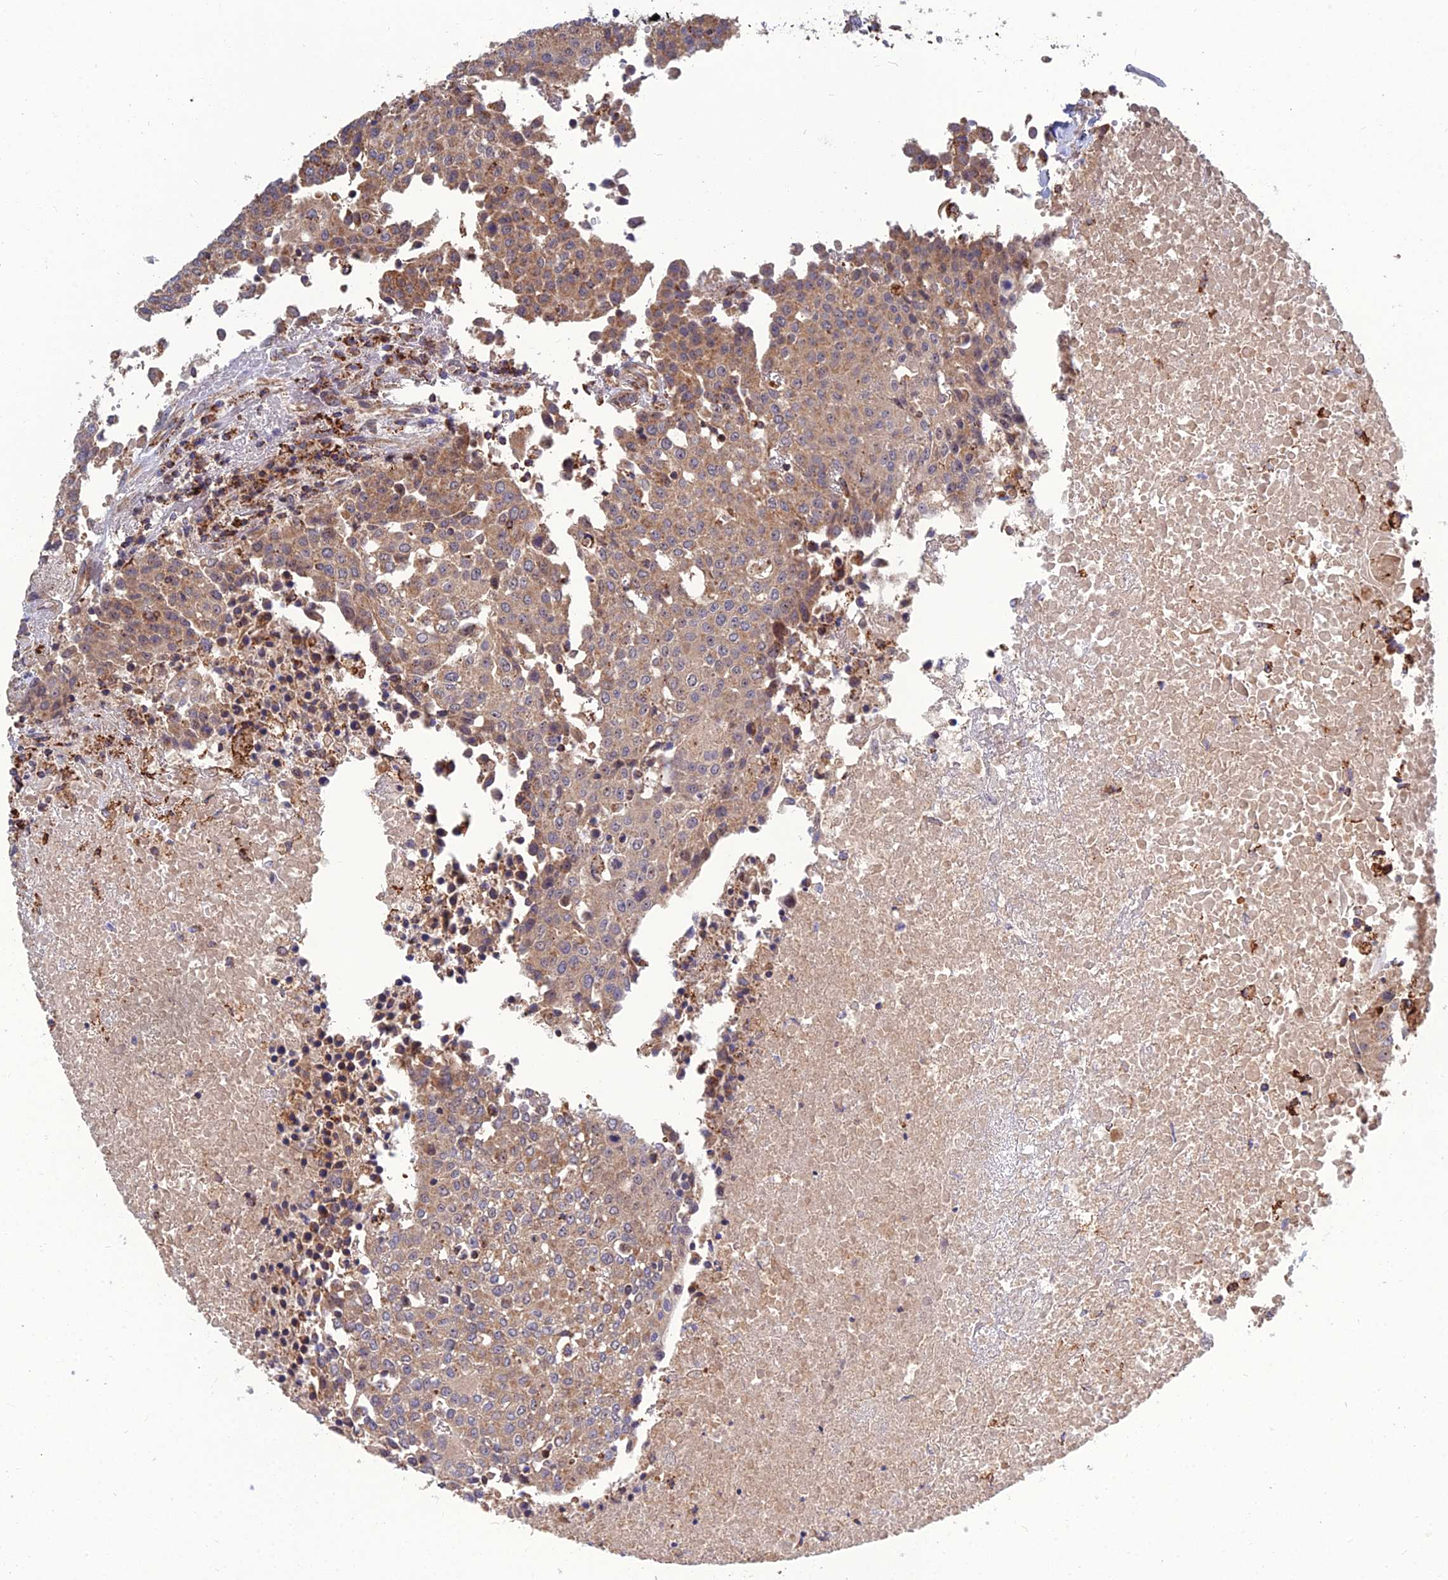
{"staining": {"intensity": "weak", "quantity": ">75%", "location": "cytoplasmic/membranous"}, "tissue": "urothelial cancer", "cell_type": "Tumor cells", "image_type": "cancer", "snomed": [{"axis": "morphology", "description": "Urothelial carcinoma, High grade"}, {"axis": "topography", "description": "Urinary bladder"}], "caption": "A high-resolution image shows IHC staining of urothelial cancer, which exhibits weak cytoplasmic/membranous positivity in approximately >75% of tumor cells. The staining was performed using DAB (3,3'-diaminobenzidine), with brown indicating positive protein expression. Nuclei are stained blue with hematoxylin.", "gene": "RIC8B", "patient": {"sex": "female", "age": 85}}